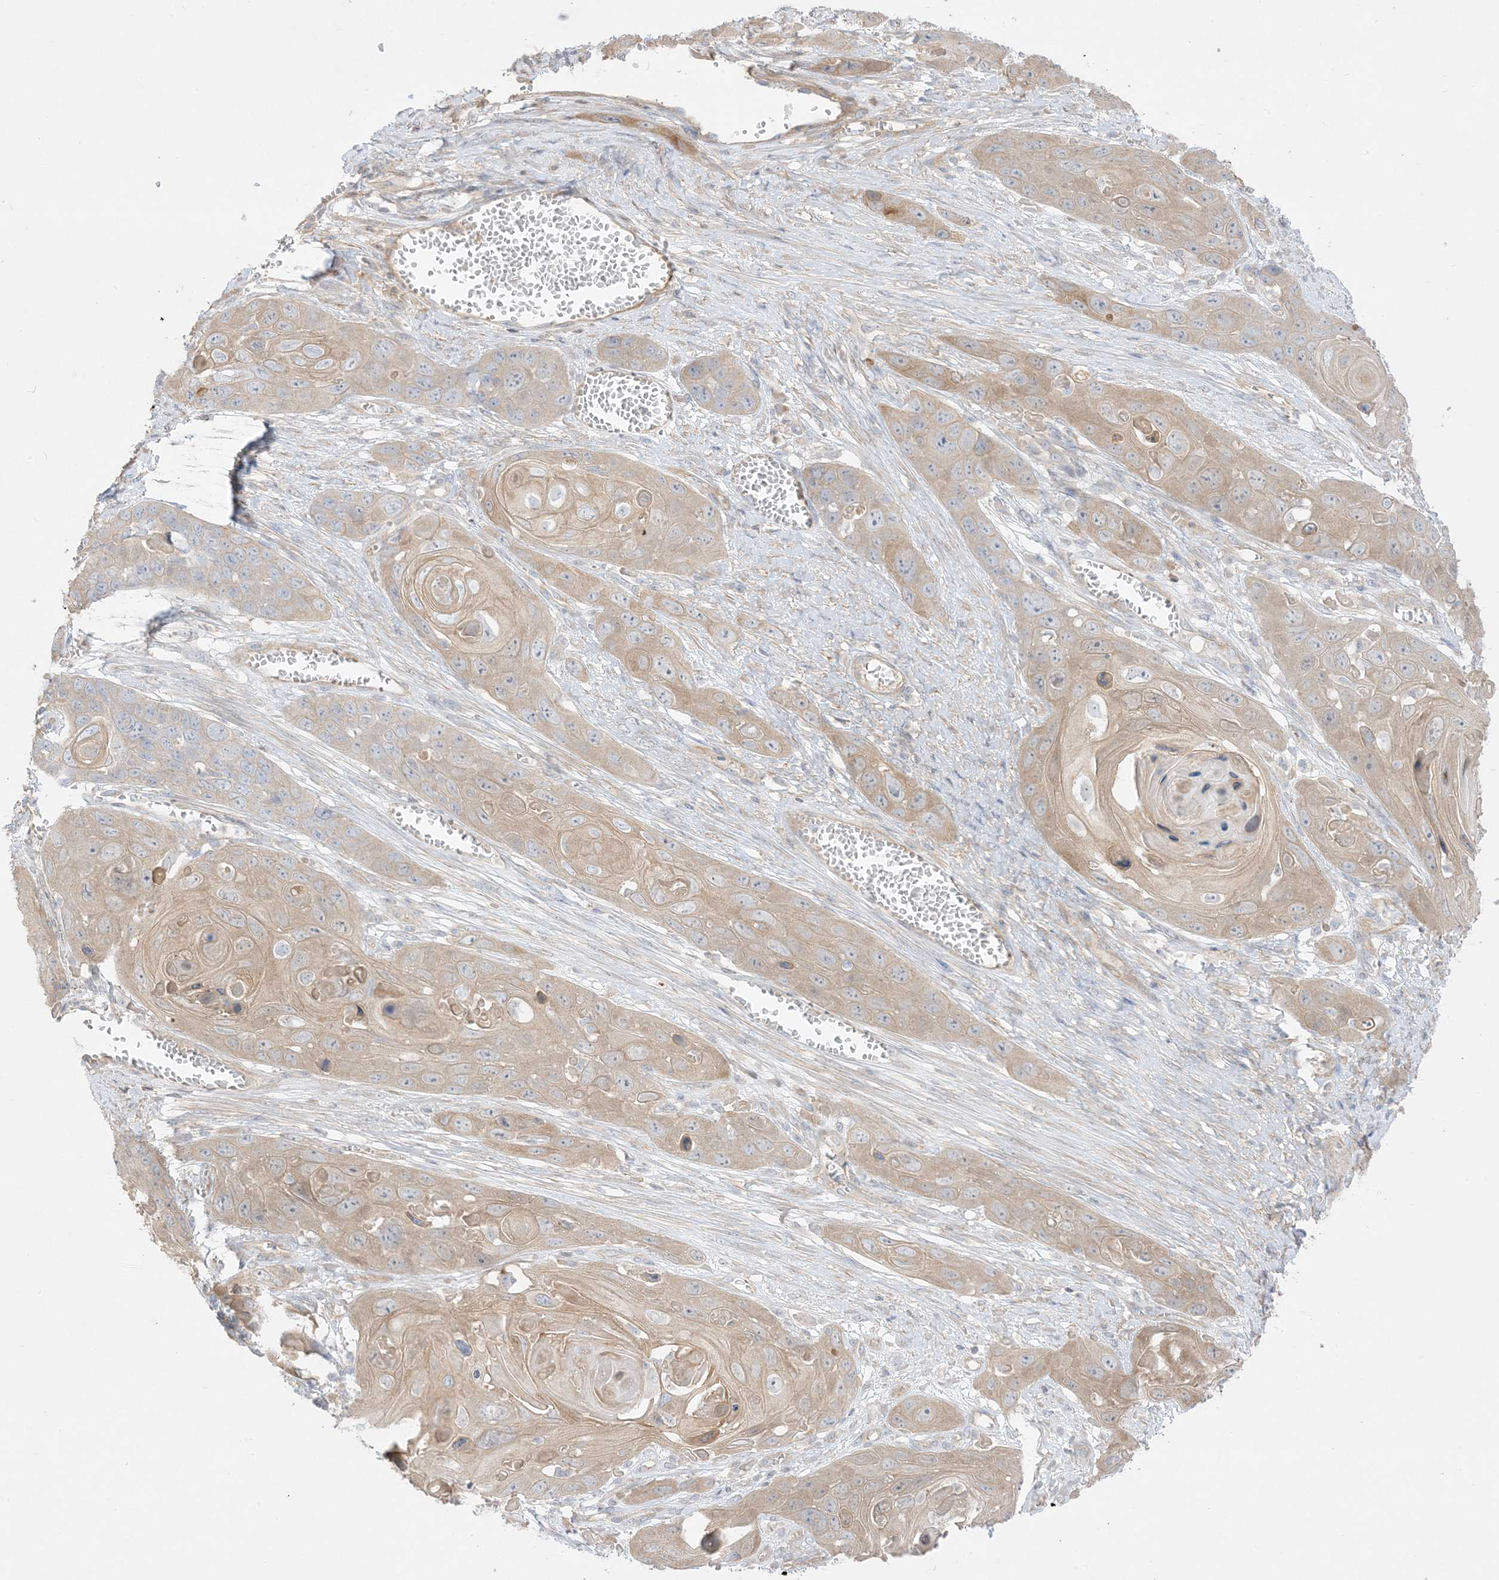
{"staining": {"intensity": "moderate", "quantity": "25%-75%", "location": "cytoplasmic/membranous"}, "tissue": "skin cancer", "cell_type": "Tumor cells", "image_type": "cancer", "snomed": [{"axis": "morphology", "description": "Squamous cell carcinoma, NOS"}, {"axis": "topography", "description": "Skin"}], "caption": "Protein expression analysis of human squamous cell carcinoma (skin) reveals moderate cytoplasmic/membranous expression in approximately 25%-75% of tumor cells.", "gene": "ARHGEF9", "patient": {"sex": "male", "age": 55}}